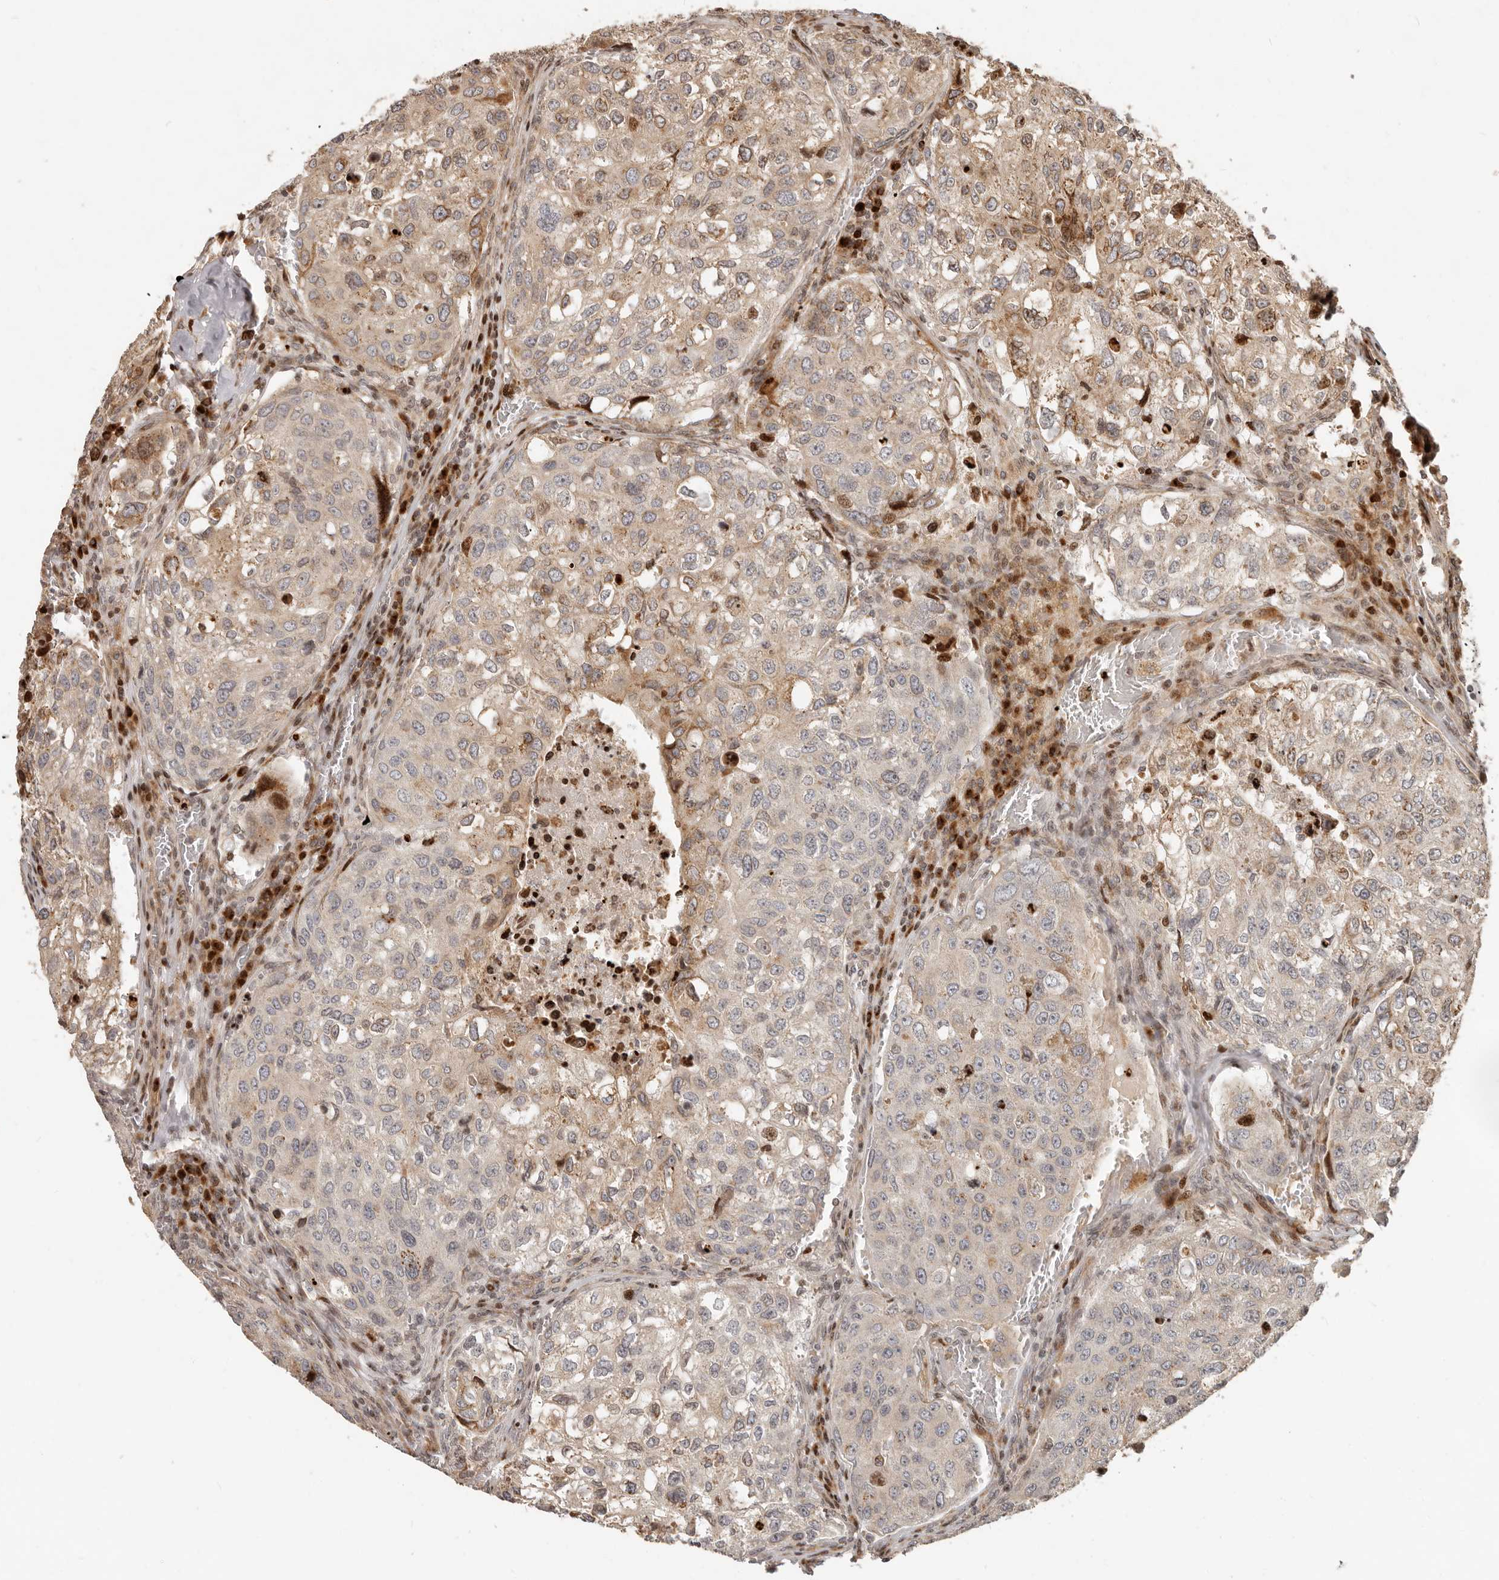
{"staining": {"intensity": "moderate", "quantity": "<25%", "location": "cytoplasmic/membranous"}, "tissue": "urothelial cancer", "cell_type": "Tumor cells", "image_type": "cancer", "snomed": [{"axis": "morphology", "description": "Urothelial carcinoma, High grade"}, {"axis": "topography", "description": "Lymph node"}, {"axis": "topography", "description": "Urinary bladder"}], "caption": "Protein staining demonstrates moderate cytoplasmic/membranous positivity in approximately <25% of tumor cells in urothelial cancer. Nuclei are stained in blue.", "gene": "TRIM4", "patient": {"sex": "male", "age": 51}}